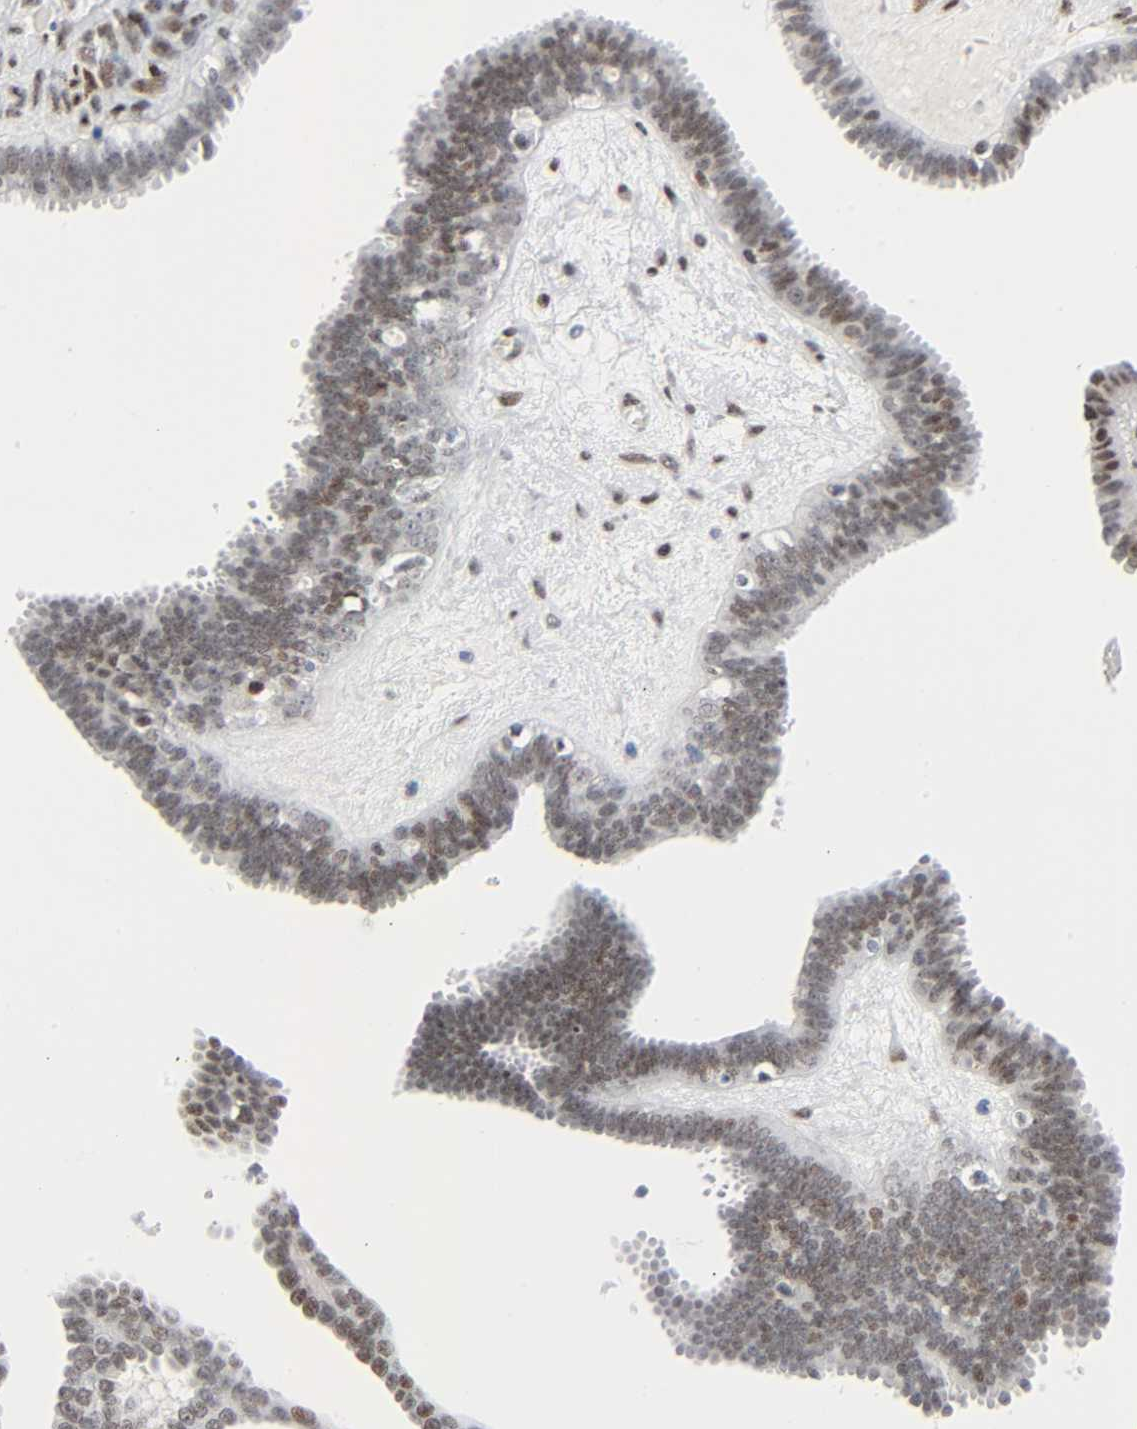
{"staining": {"intensity": "strong", "quantity": ">75%", "location": "nuclear"}, "tissue": "ovarian cancer", "cell_type": "Tumor cells", "image_type": "cancer", "snomed": [{"axis": "morphology", "description": "Cystadenocarcinoma, mucinous, NOS"}, {"axis": "topography", "description": "Ovary"}], "caption": "A brown stain shows strong nuclear expression of a protein in ovarian cancer tumor cells. (Brightfield microscopy of DAB IHC at high magnification).", "gene": "CREBBP", "patient": {"sex": "female", "age": 36}}